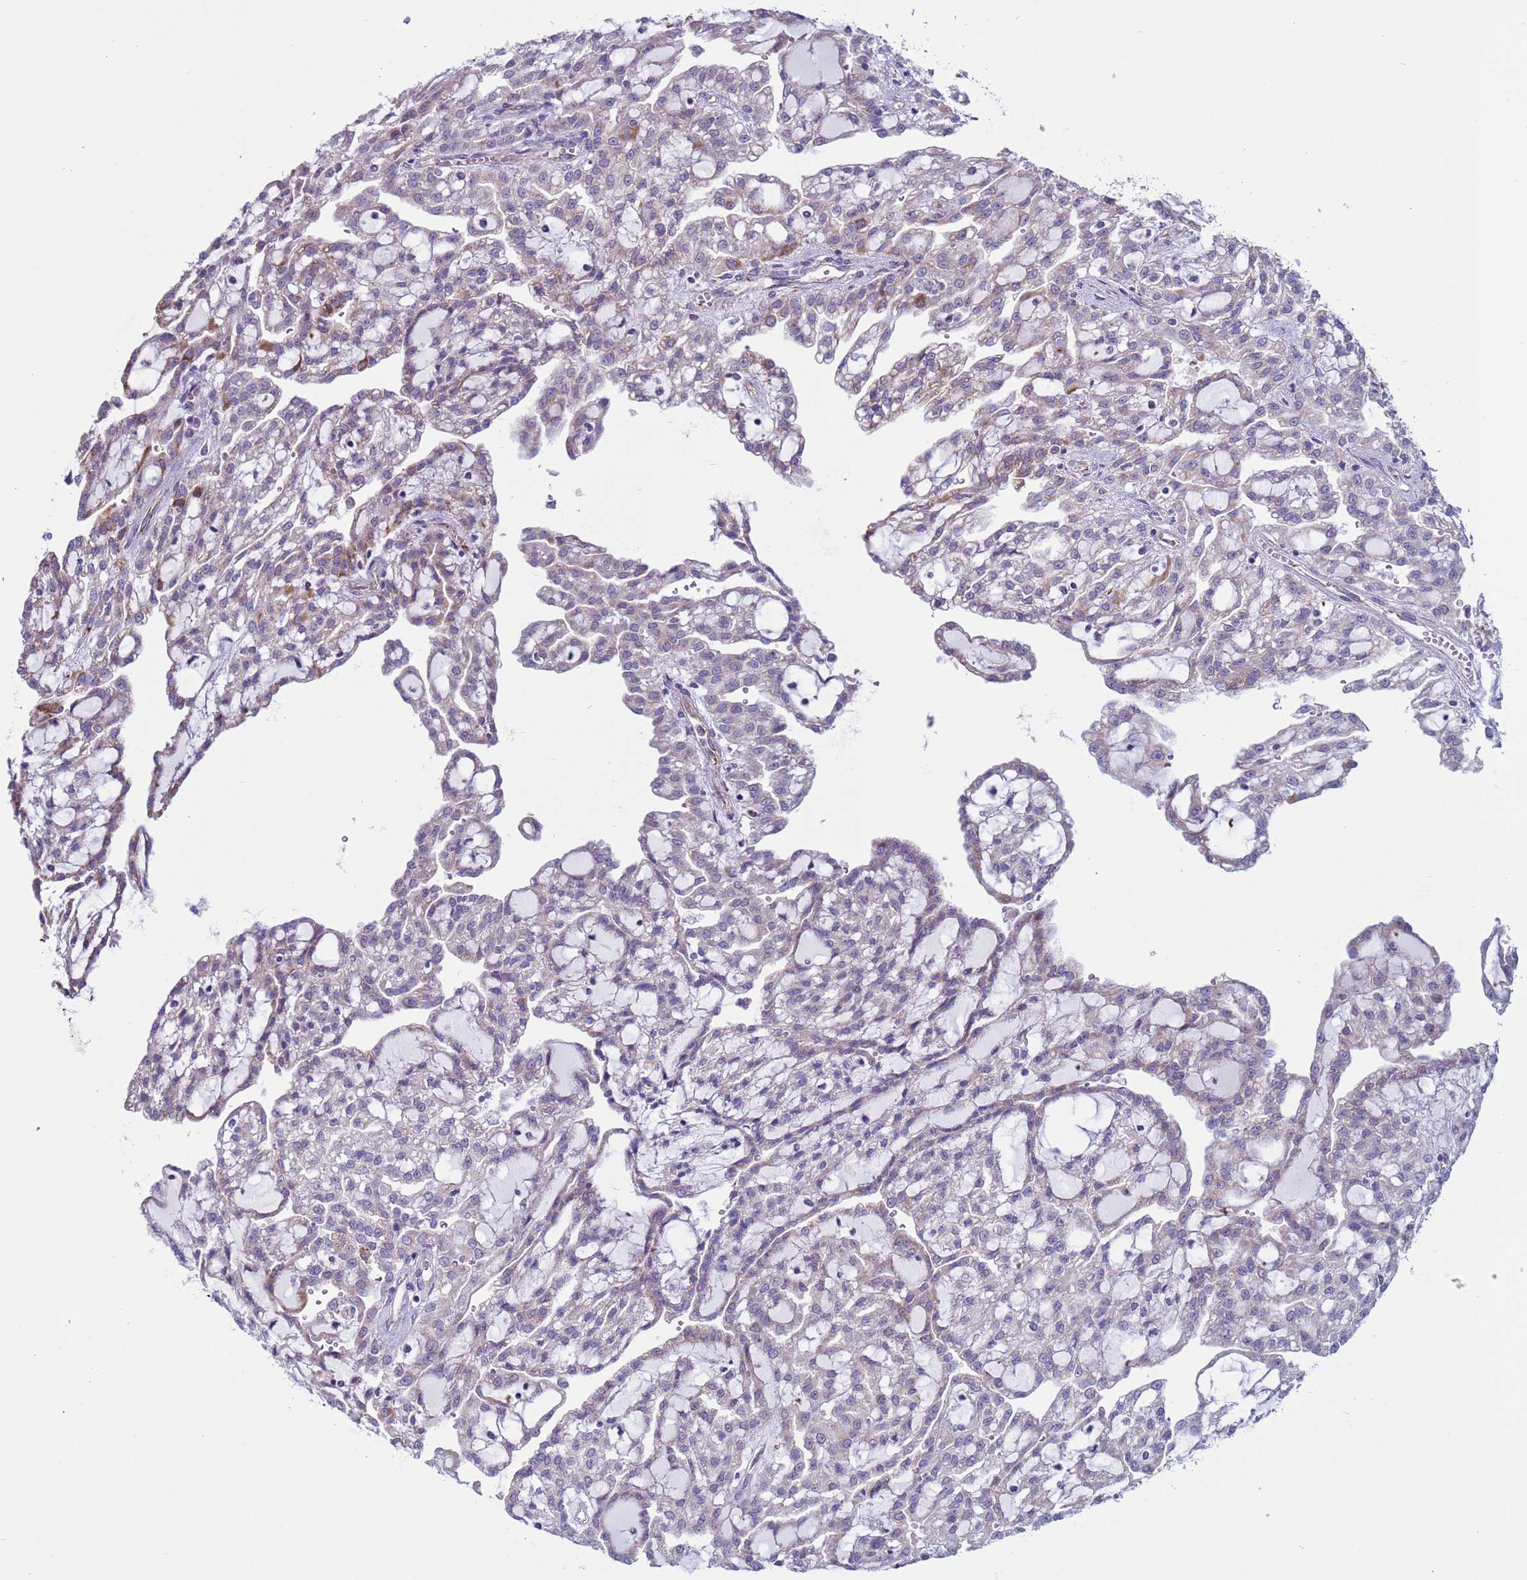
{"staining": {"intensity": "weak", "quantity": "<25%", "location": "cytoplasmic/membranous"}, "tissue": "renal cancer", "cell_type": "Tumor cells", "image_type": "cancer", "snomed": [{"axis": "morphology", "description": "Adenocarcinoma, NOS"}, {"axis": "topography", "description": "Kidney"}], "caption": "DAB immunohistochemical staining of human renal cancer (adenocarcinoma) demonstrates no significant positivity in tumor cells.", "gene": "NCALD", "patient": {"sex": "male", "age": 63}}